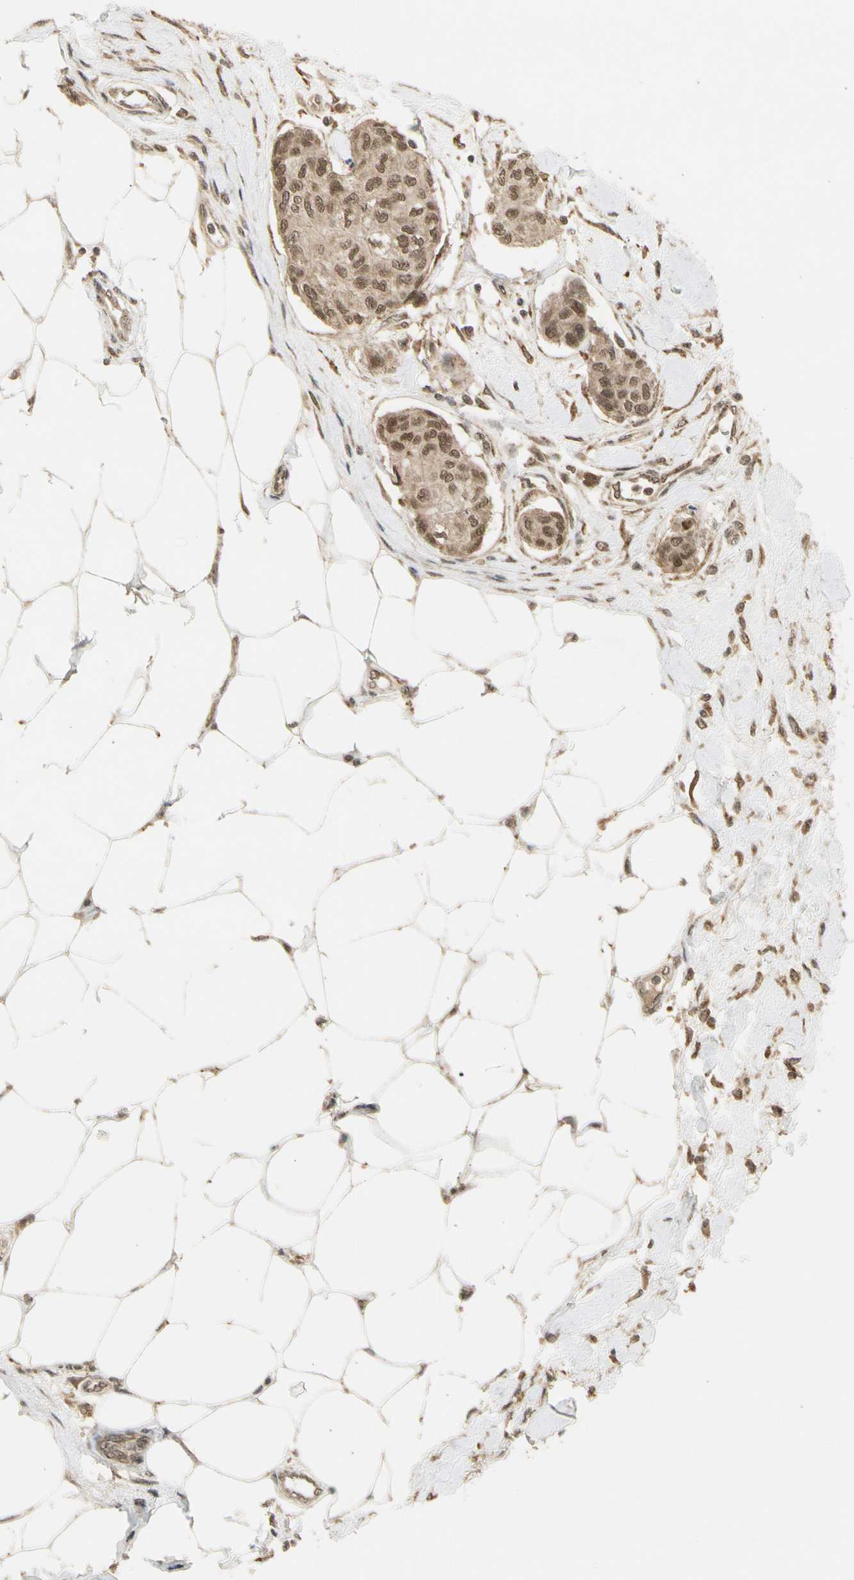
{"staining": {"intensity": "weak", "quantity": ">75%", "location": "cytoplasmic/membranous,nuclear"}, "tissue": "breast cancer", "cell_type": "Tumor cells", "image_type": "cancer", "snomed": [{"axis": "morphology", "description": "Duct carcinoma"}, {"axis": "topography", "description": "Breast"}], "caption": "Protein expression analysis of human intraductal carcinoma (breast) reveals weak cytoplasmic/membranous and nuclear expression in about >75% of tumor cells. (DAB IHC, brown staining for protein, blue staining for nuclei).", "gene": "ZNF135", "patient": {"sex": "female", "age": 80}}